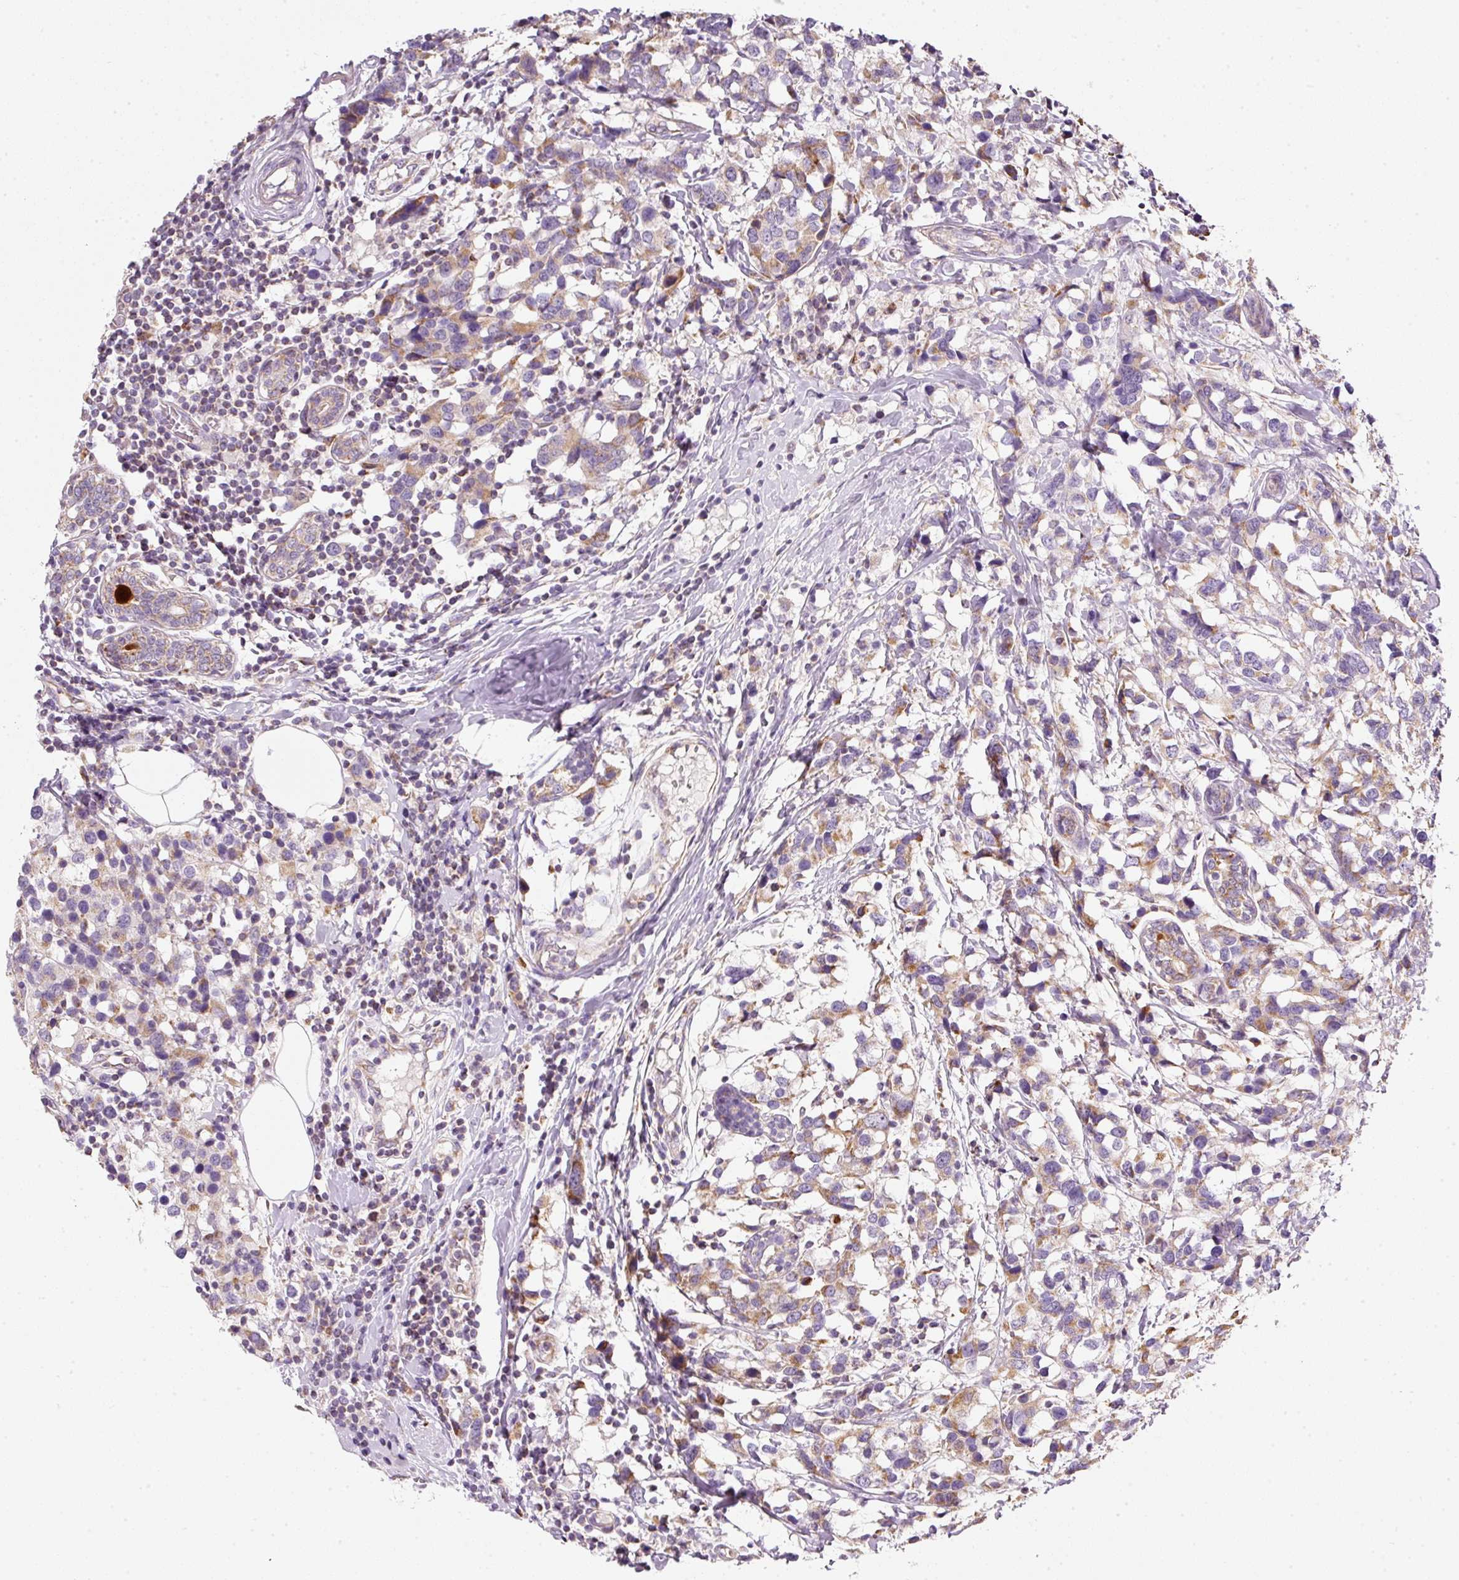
{"staining": {"intensity": "moderate", "quantity": ">75%", "location": "cytoplasmic/membranous"}, "tissue": "breast cancer", "cell_type": "Tumor cells", "image_type": "cancer", "snomed": [{"axis": "morphology", "description": "Lobular carcinoma"}, {"axis": "topography", "description": "Breast"}], "caption": "Tumor cells demonstrate moderate cytoplasmic/membranous expression in about >75% of cells in lobular carcinoma (breast).", "gene": "NDUFA1", "patient": {"sex": "female", "age": 59}}